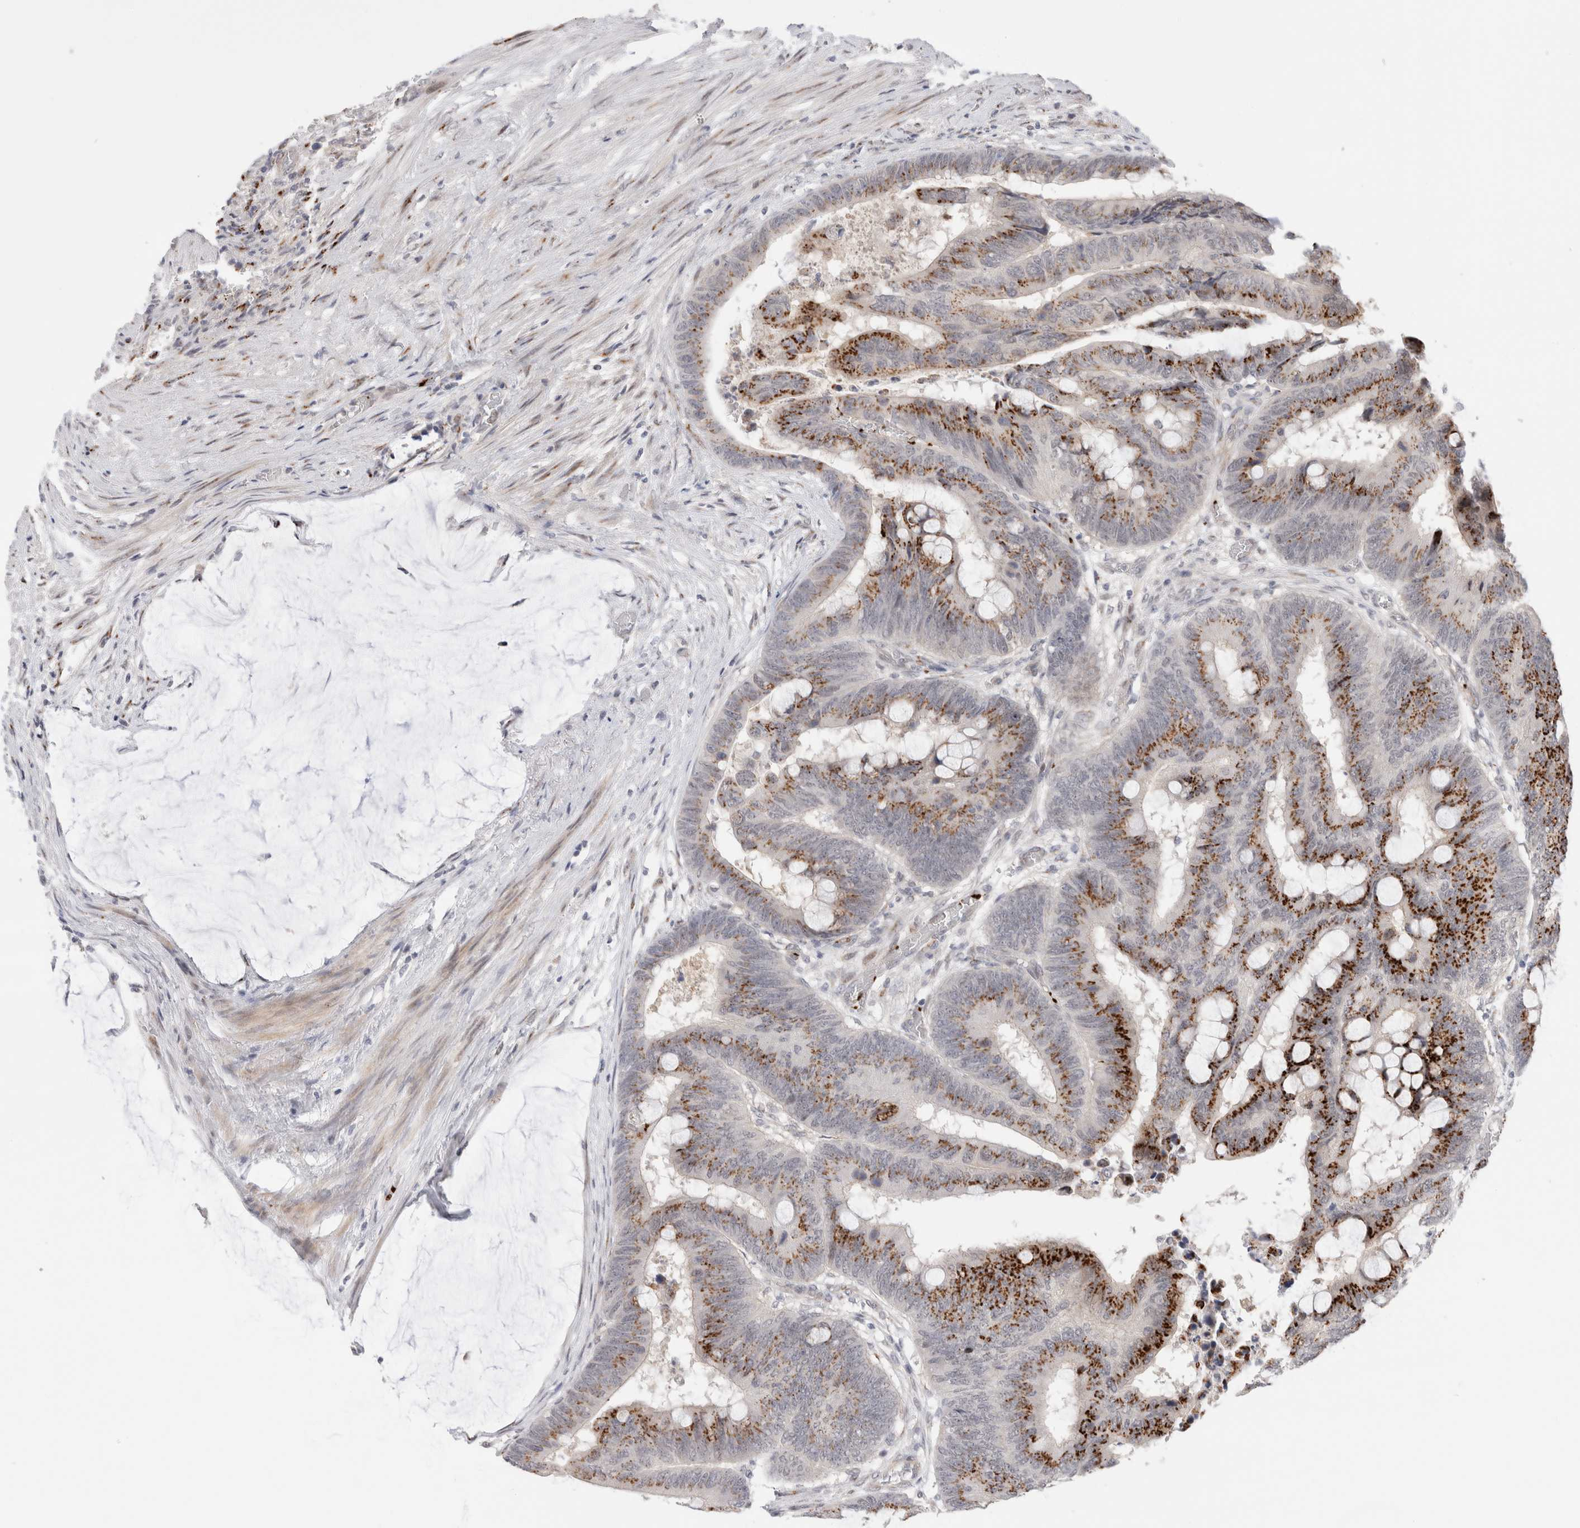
{"staining": {"intensity": "strong", "quantity": ">75%", "location": "cytoplasmic/membranous"}, "tissue": "colorectal cancer", "cell_type": "Tumor cells", "image_type": "cancer", "snomed": [{"axis": "morphology", "description": "Normal tissue, NOS"}, {"axis": "morphology", "description": "Adenocarcinoma, NOS"}, {"axis": "topography", "description": "Rectum"}], "caption": "The image demonstrates immunohistochemical staining of colorectal cancer. There is strong cytoplasmic/membranous expression is appreciated in approximately >75% of tumor cells.", "gene": "VPS28", "patient": {"sex": "male", "age": 92}}